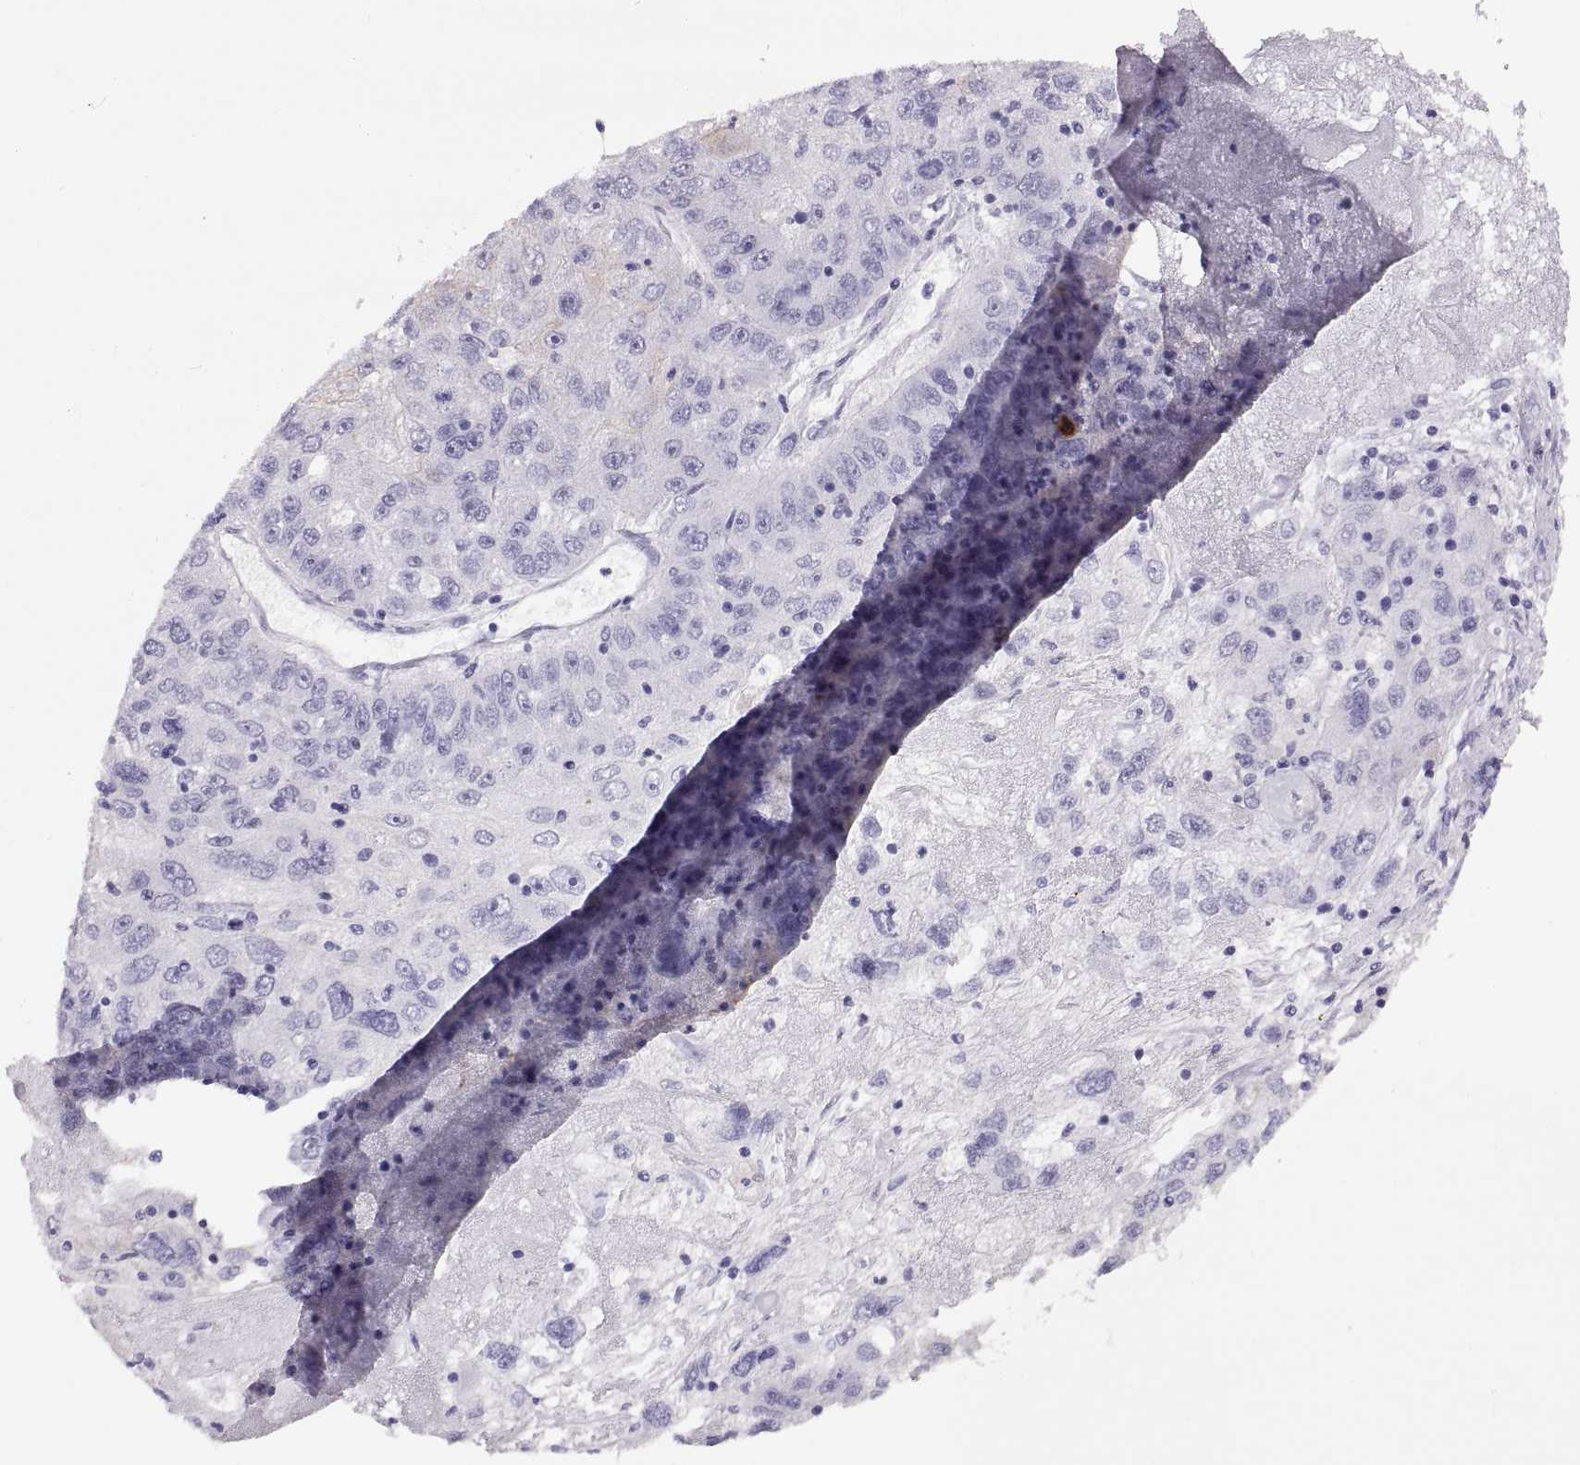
{"staining": {"intensity": "negative", "quantity": "none", "location": "none"}, "tissue": "stomach cancer", "cell_type": "Tumor cells", "image_type": "cancer", "snomed": [{"axis": "morphology", "description": "Adenocarcinoma, NOS"}, {"axis": "topography", "description": "Stomach"}], "caption": "The photomicrograph shows no staining of tumor cells in stomach cancer (adenocarcinoma).", "gene": "QRICH2", "patient": {"sex": "male", "age": 56}}